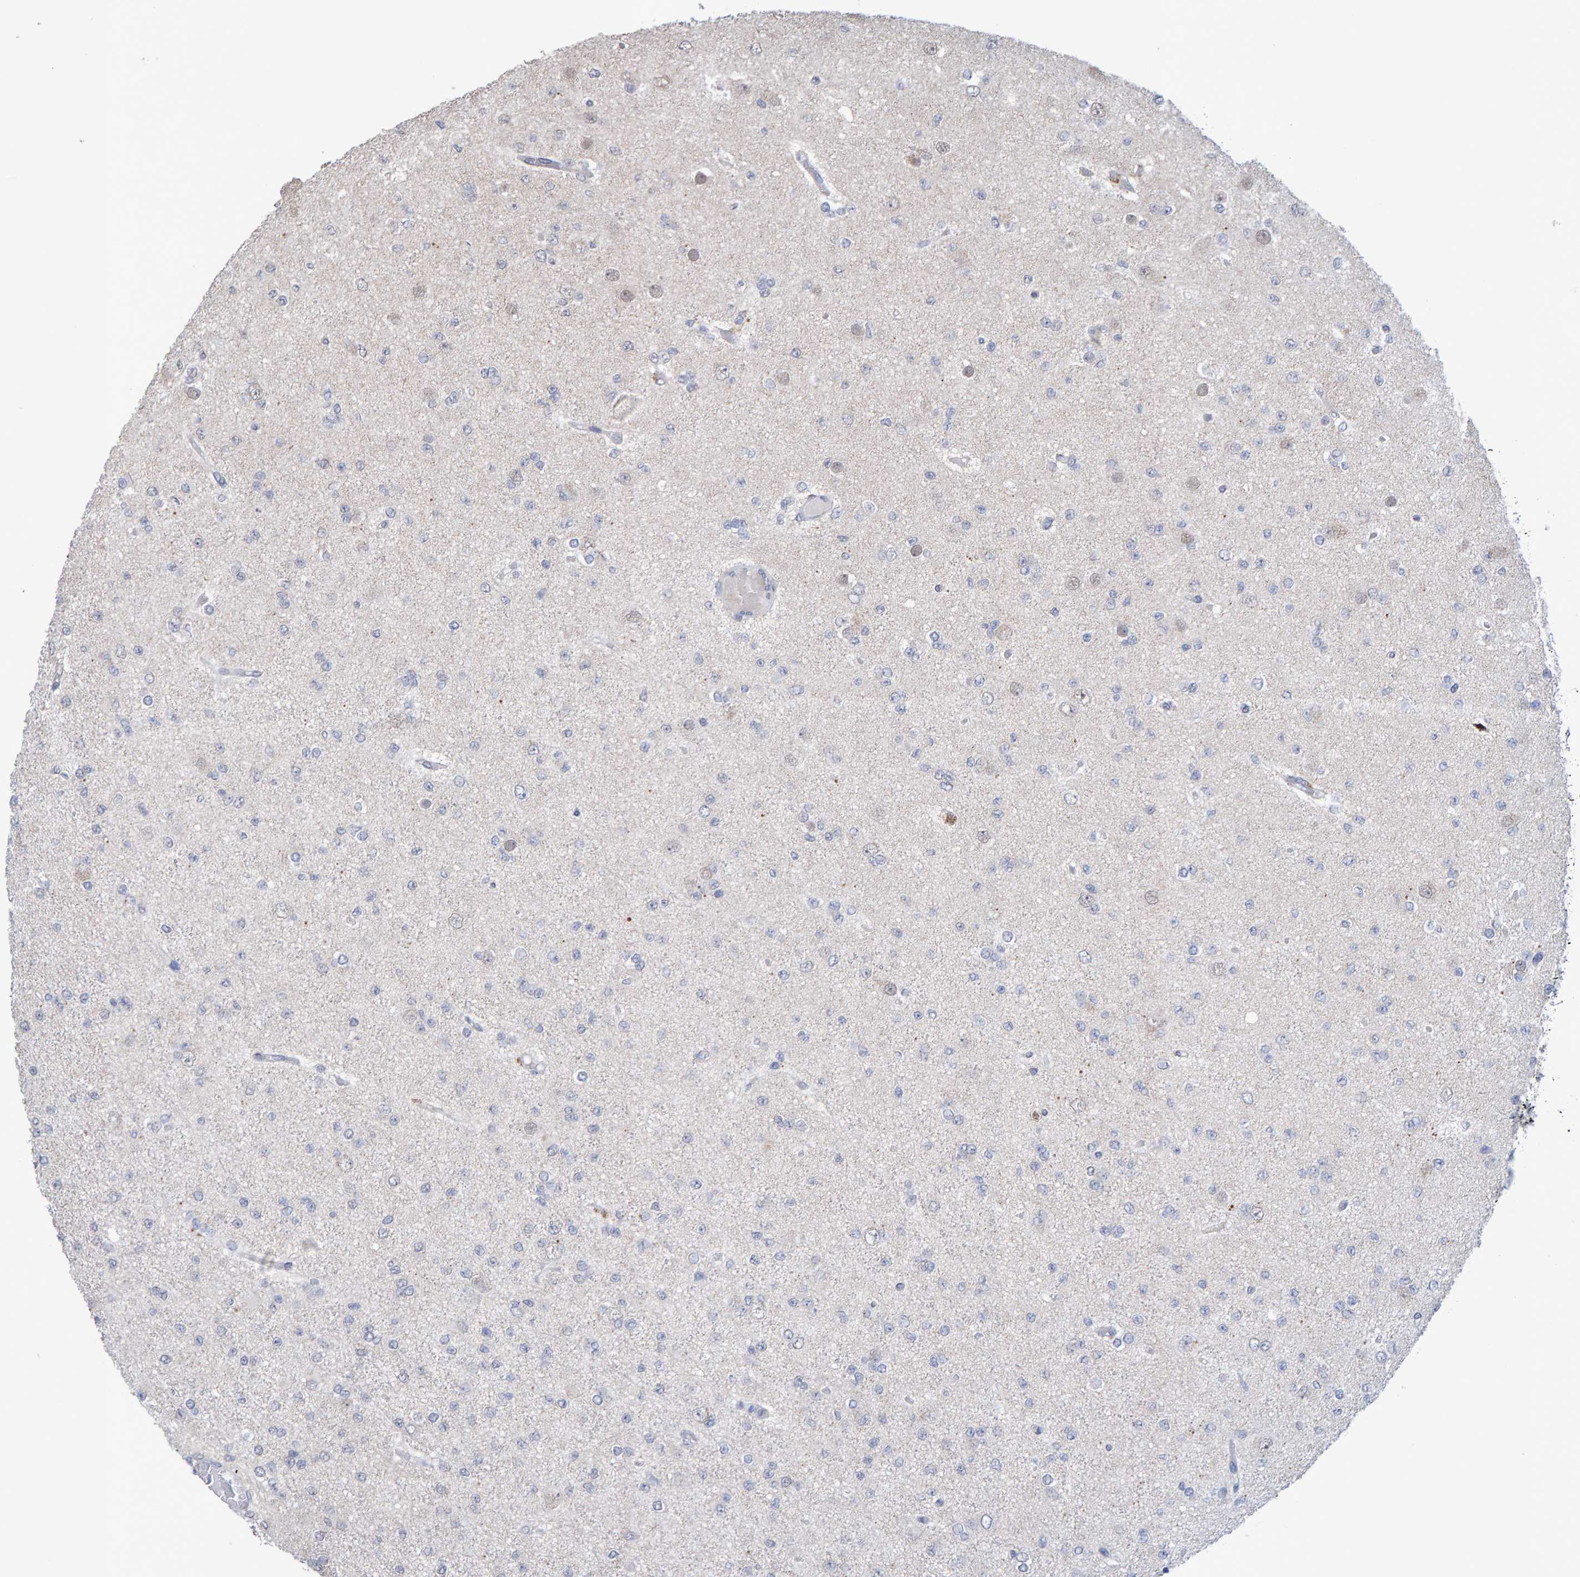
{"staining": {"intensity": "negative", "quantity": "none", "location": "none"}, "tissue": "glioma", "cell_type": "Tumor cells", "image_type": "cancer", "snomed": [{"axis": "morphology", "description": "Glioma, malignant, Low grade"}, {"axis": "topography", "description": "Brain"}], "caption": "This is a histopathology image of immunohistochemistry (IHC) staining of malignant low-grade glioma, which shows no staining in tumor cells.", "gene": "USP43", "patient": {"sex": "female", "age": 22}}